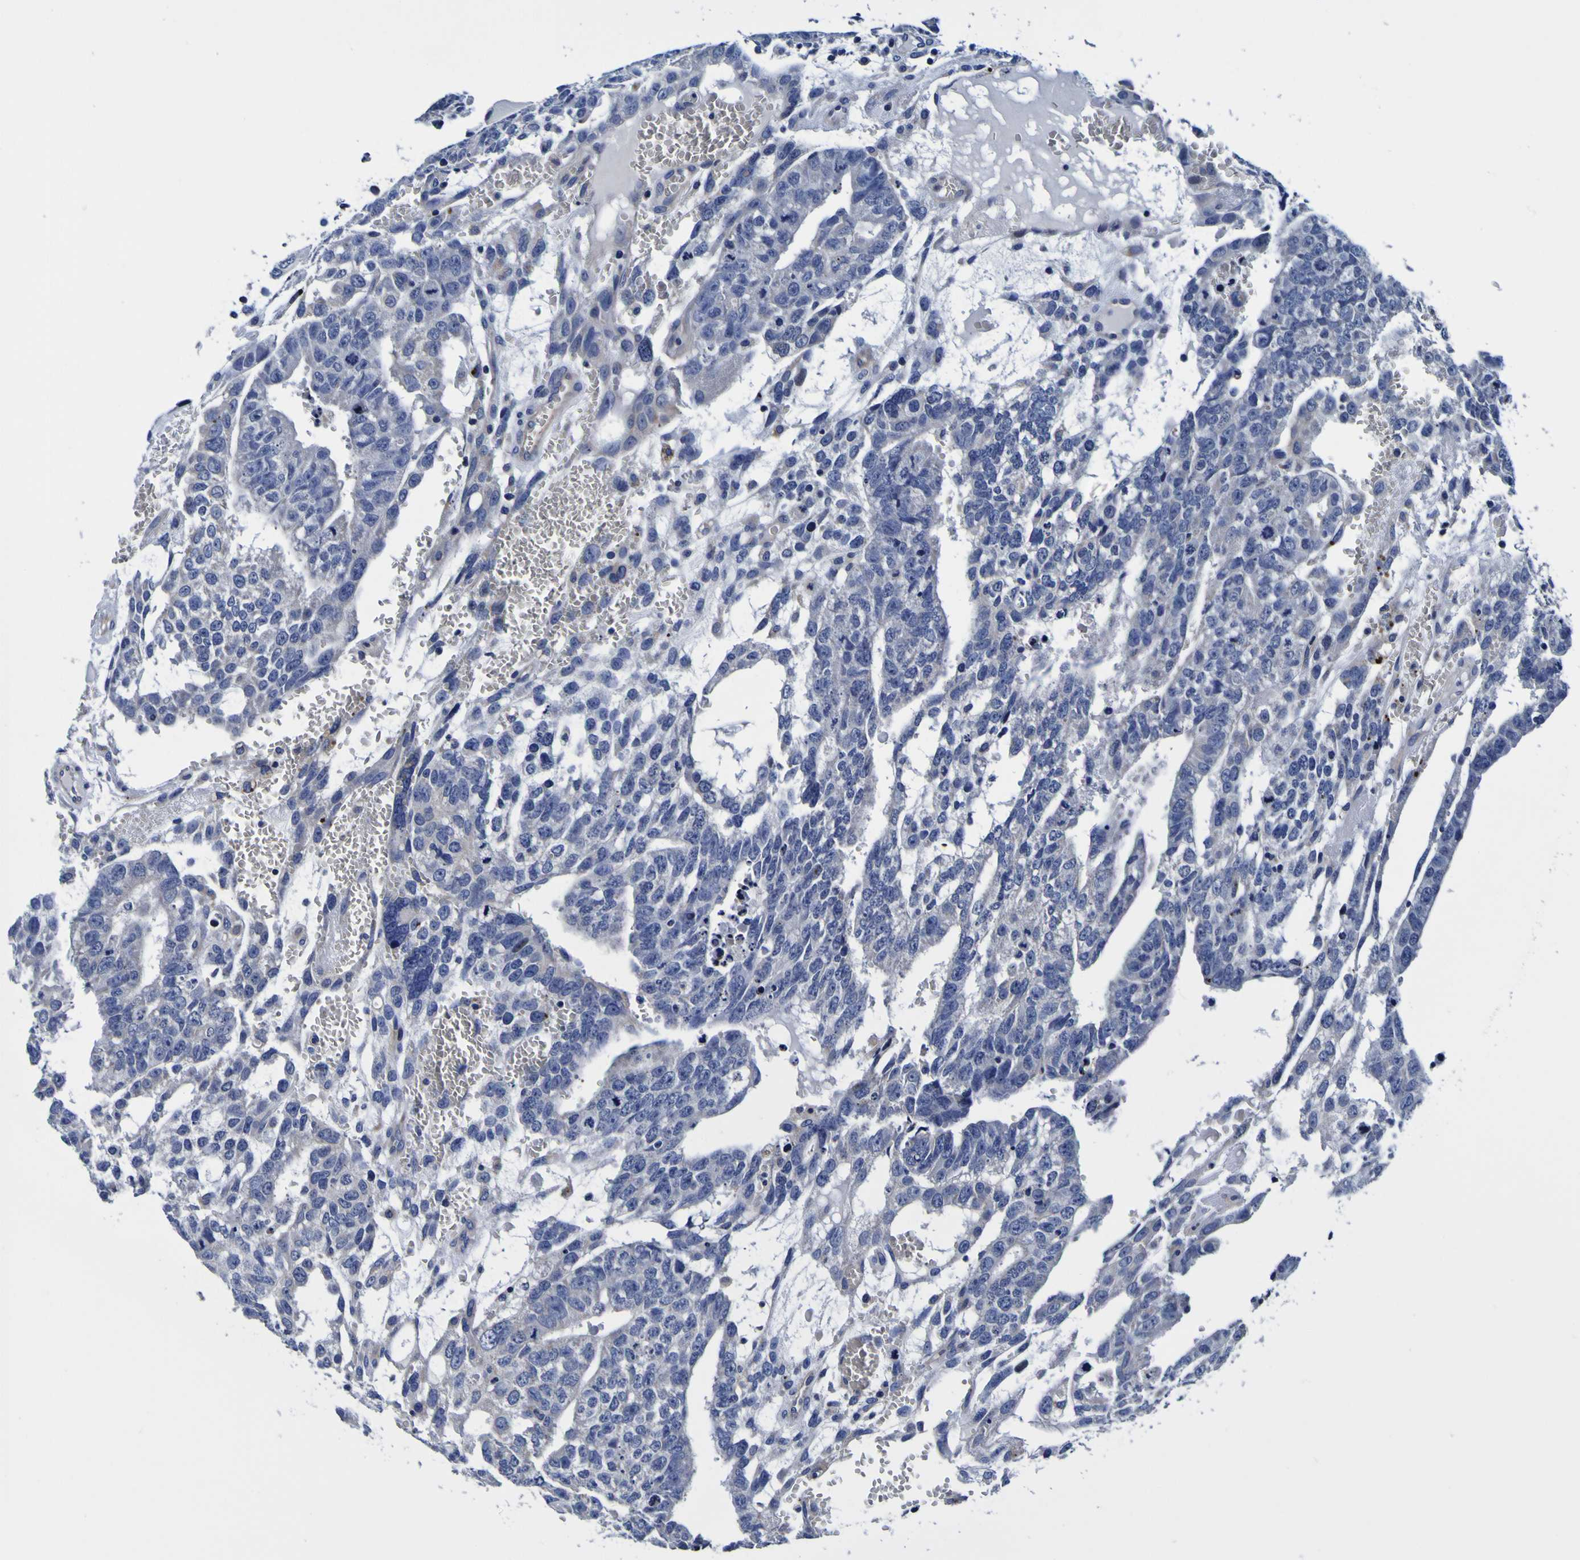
{"staining": {"intensity": "negative", "quantity": "none", "location": "none"}, "tissue": "testis cancer", "cell_type": "Tumor cells", "image_type": "cancer", "snomed": [{"axis": "morphology", "description": "Seminoma, NOS"}, {"axis": "morphology", "description": "Carcinoma, Embryonal, NOS"}, {"axis": "topography", "description": "Testis"}], "caption": "Immunohistochemistry photomicrograph of neoplastic tissue: testis seminoma stained with DAB (3,3'-diaminobenzidine) displays no significant protein expression in tumor cells.", "gene": "PDLIM4", "patient": {"sex": "male", "age": 52}}